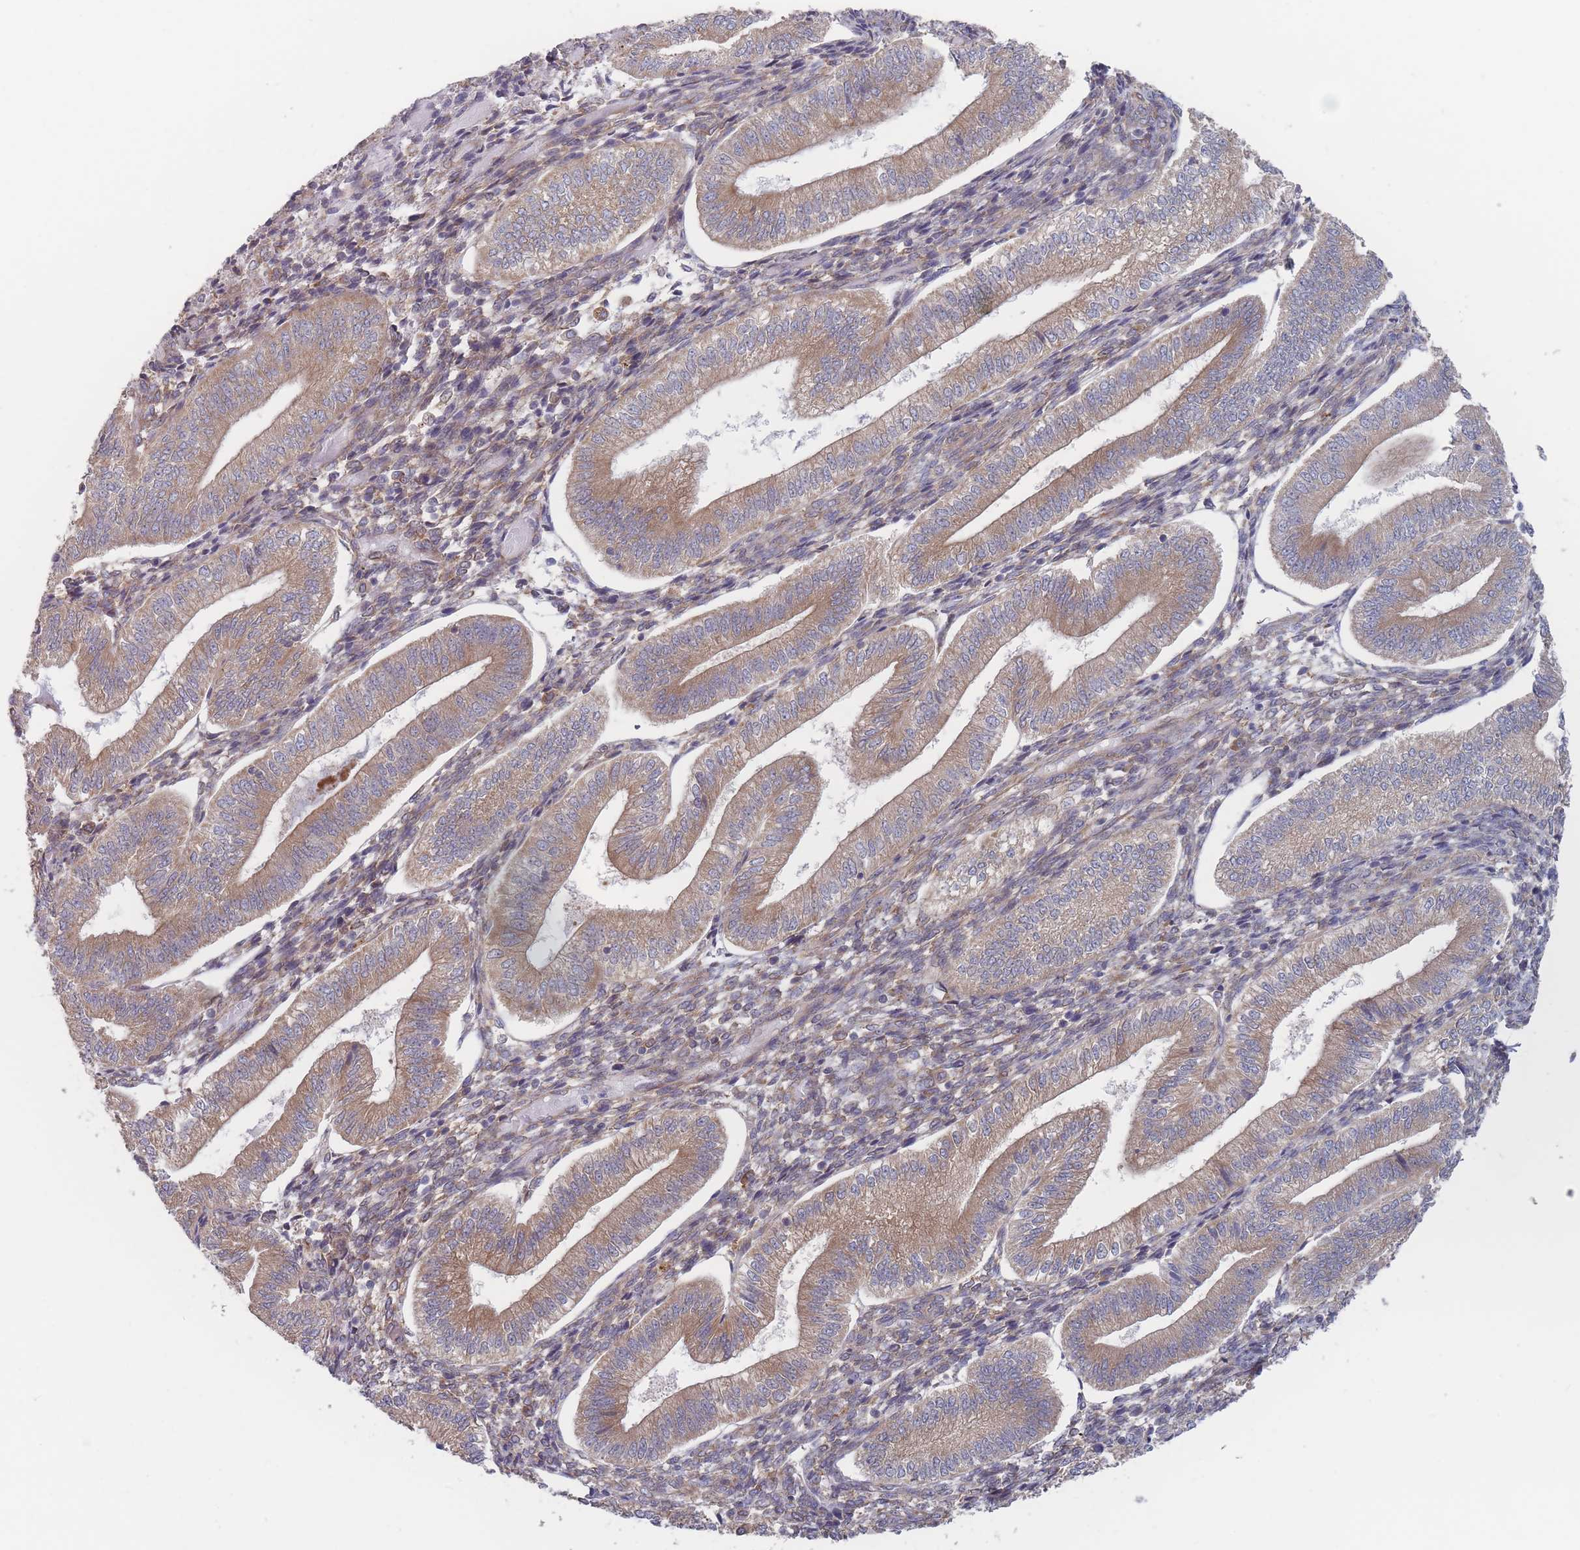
{"staining": {"intensity": "moderate", "quantity": "25%-75%", "location": "cytoplasmic/membranous"}, "tissue": "endometrium", "cell_type": "Cells in endometrial stroma", "image_type": "normal", "snomed": [{"axis": "morphology", "description": "Normal tissue, NOS"}, {"axis": "topography", "description": "Endometrium"}], "caption": "Protein analysis of unremarkable endometrium demonstrates moderate cytoplasmic/membranous expression in about 25%-75% of cells in endometrial stroma. Using DAB (brown) and hematoxylin (blue) stains, captured at high magnification using brightfield microscopy.", "gene": "KDSR", "patient": {"sex": "female", "age": 34}}